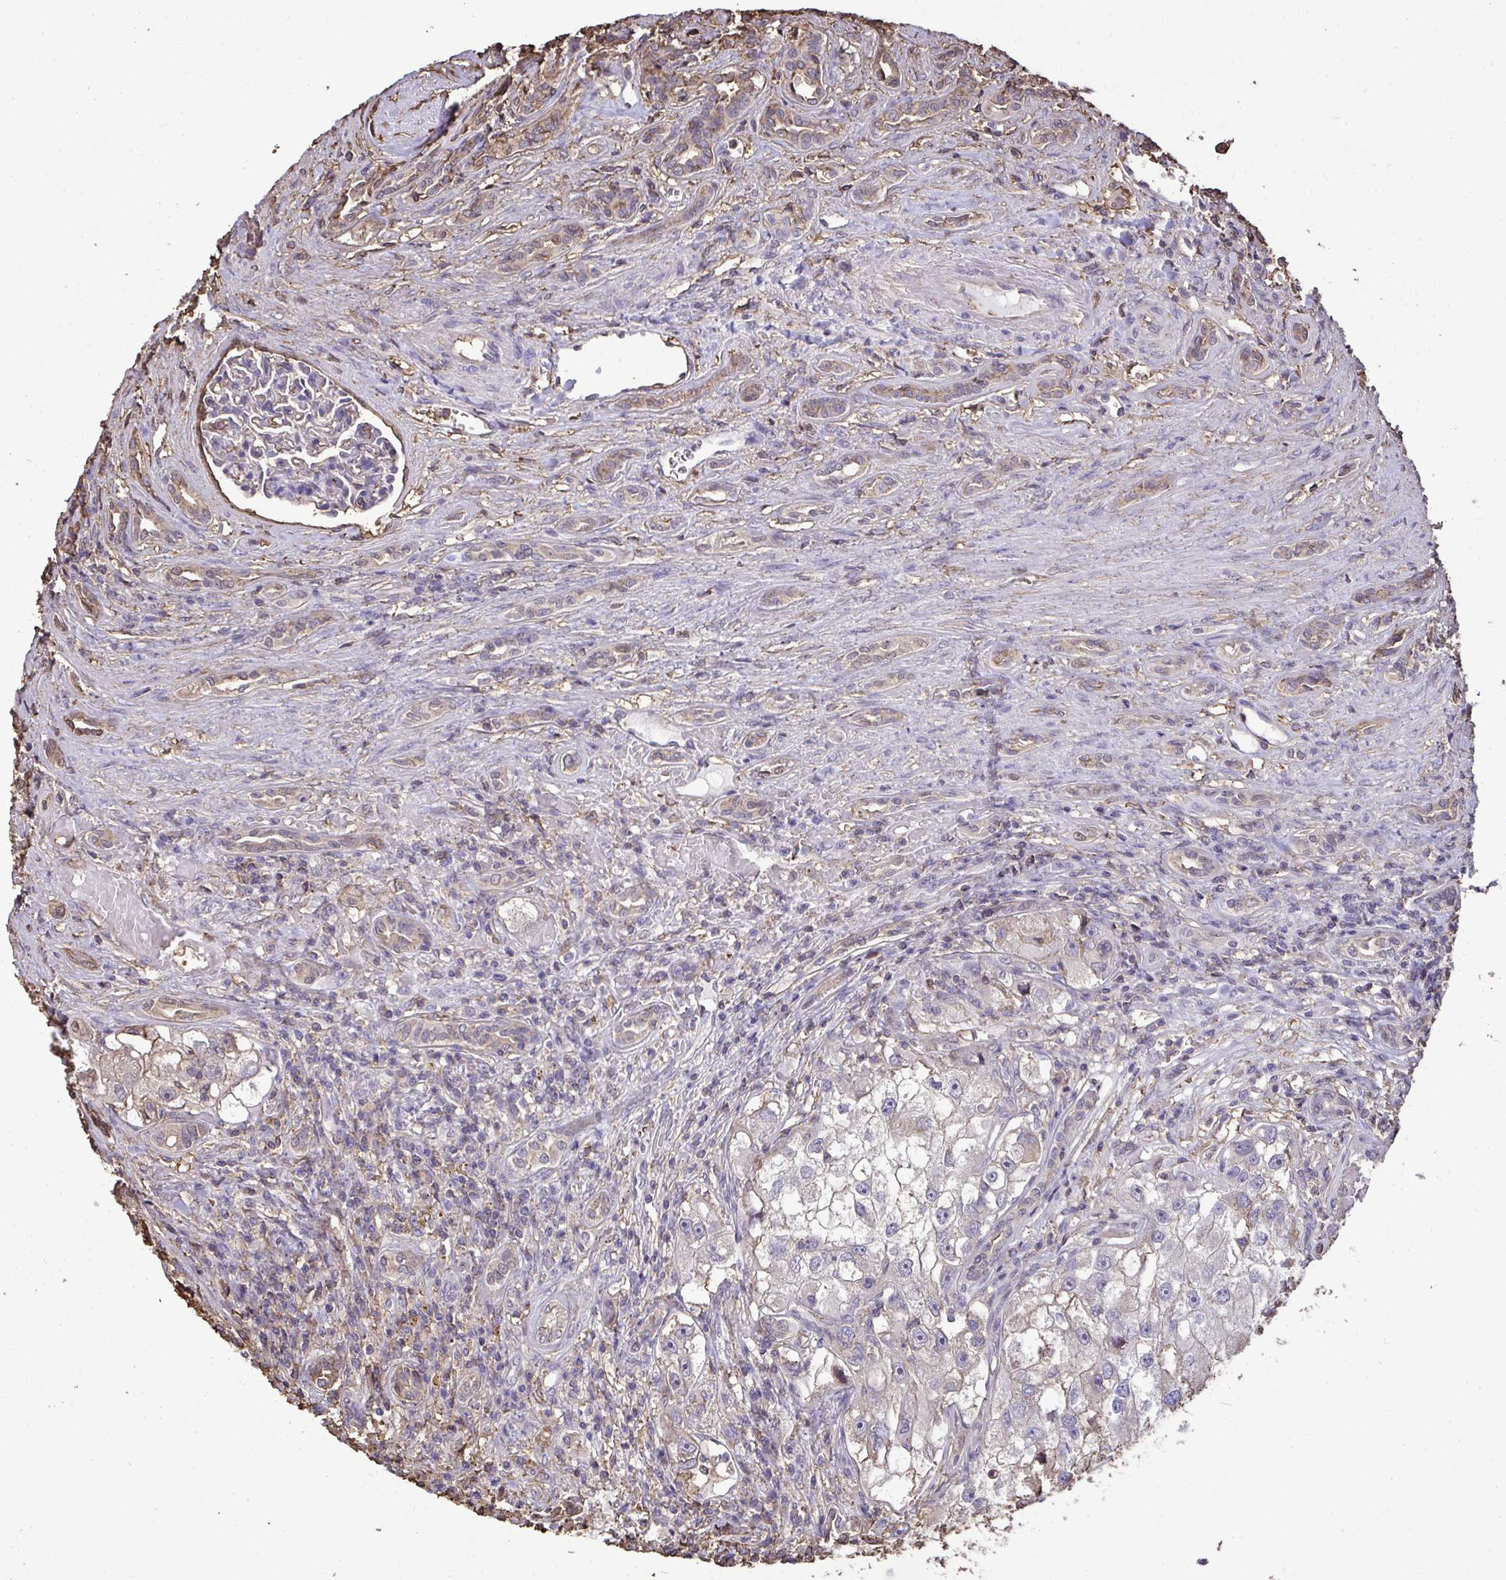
{"staining": {"intensity": "weak", "quantity": "<25%", "location": "cytoplasmic/membranous"}, "tissue": "renal cancer", "cell_type": "Tumor cells", "image_type": "cancer", "snomed": [{"axis": "morphology", "description": "Adenocarcinoma, NOS"}, {"axis": "topography", "description": "Kidney"}], "caption": "IHC histopathology image of neoplastic tissue: human renal cancer (adenocarcinoma) stained with DAB displays no significant protein expression in tumor cells.", "gene": "ANXA5", "patient": {"sex": "male", "age": 63}}